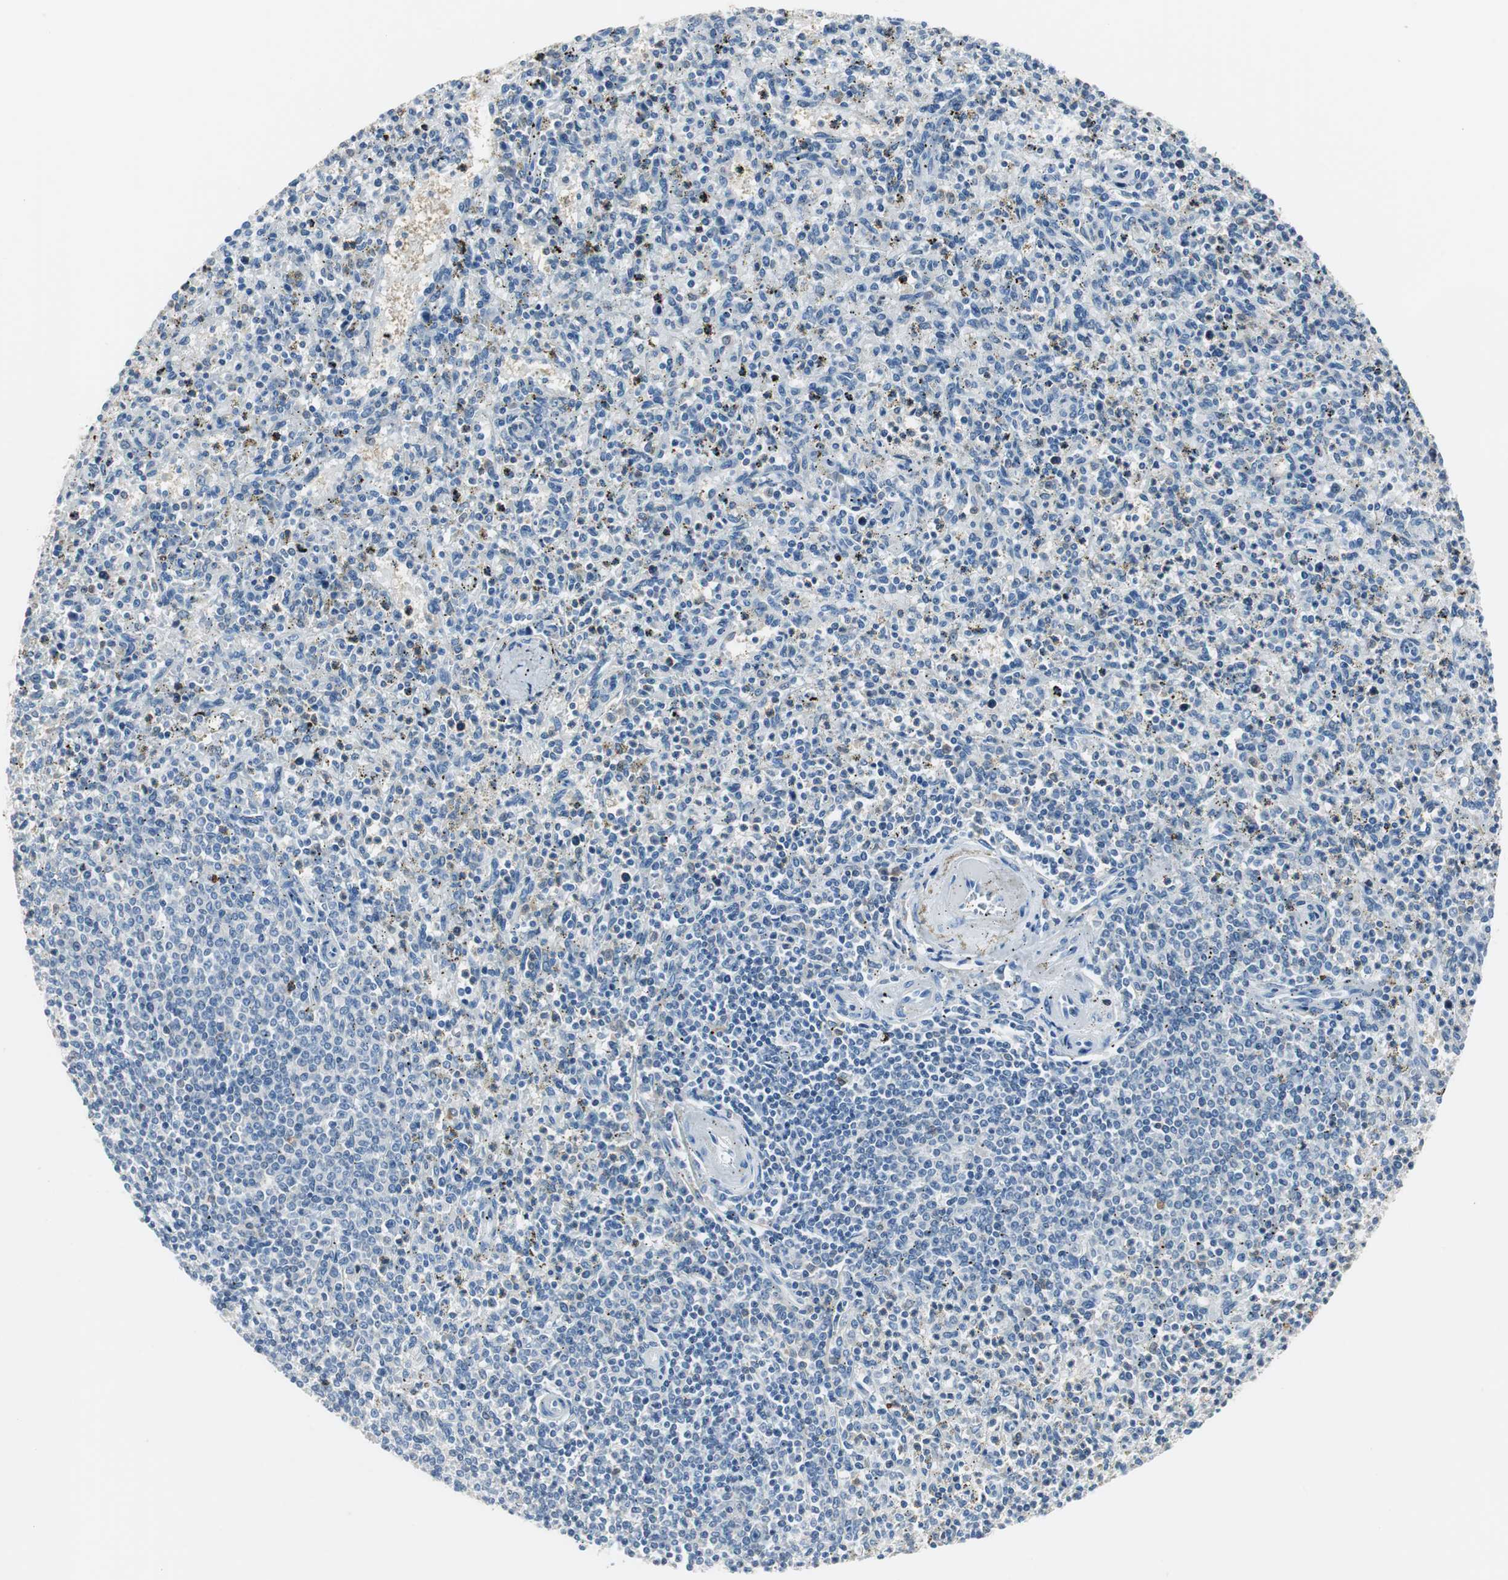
{"staining": {"intensity": "negative", "quantity": "none", "location": "none"}, "tissue": "spleen", "cell_type": "Cells in red pulp", "image_type": "normal", "snomed": [{"axis": "morphology", "description": "Normal tissue, NOS"}, {"axis": "topography", "description": "Spleen"}], "caption": "This is a histopathology image of immunohistochemistry (IHC) staining of benign spleen, which shows no expression in cells in red pulp. (Stains: DAB immunohistochemistry (IHC) with hematoxylin counter stain, Microscopy: brightfield microscopy at high magnification).", "gene": "FBP1", "patient": {"sex": "male", "age": 72}}